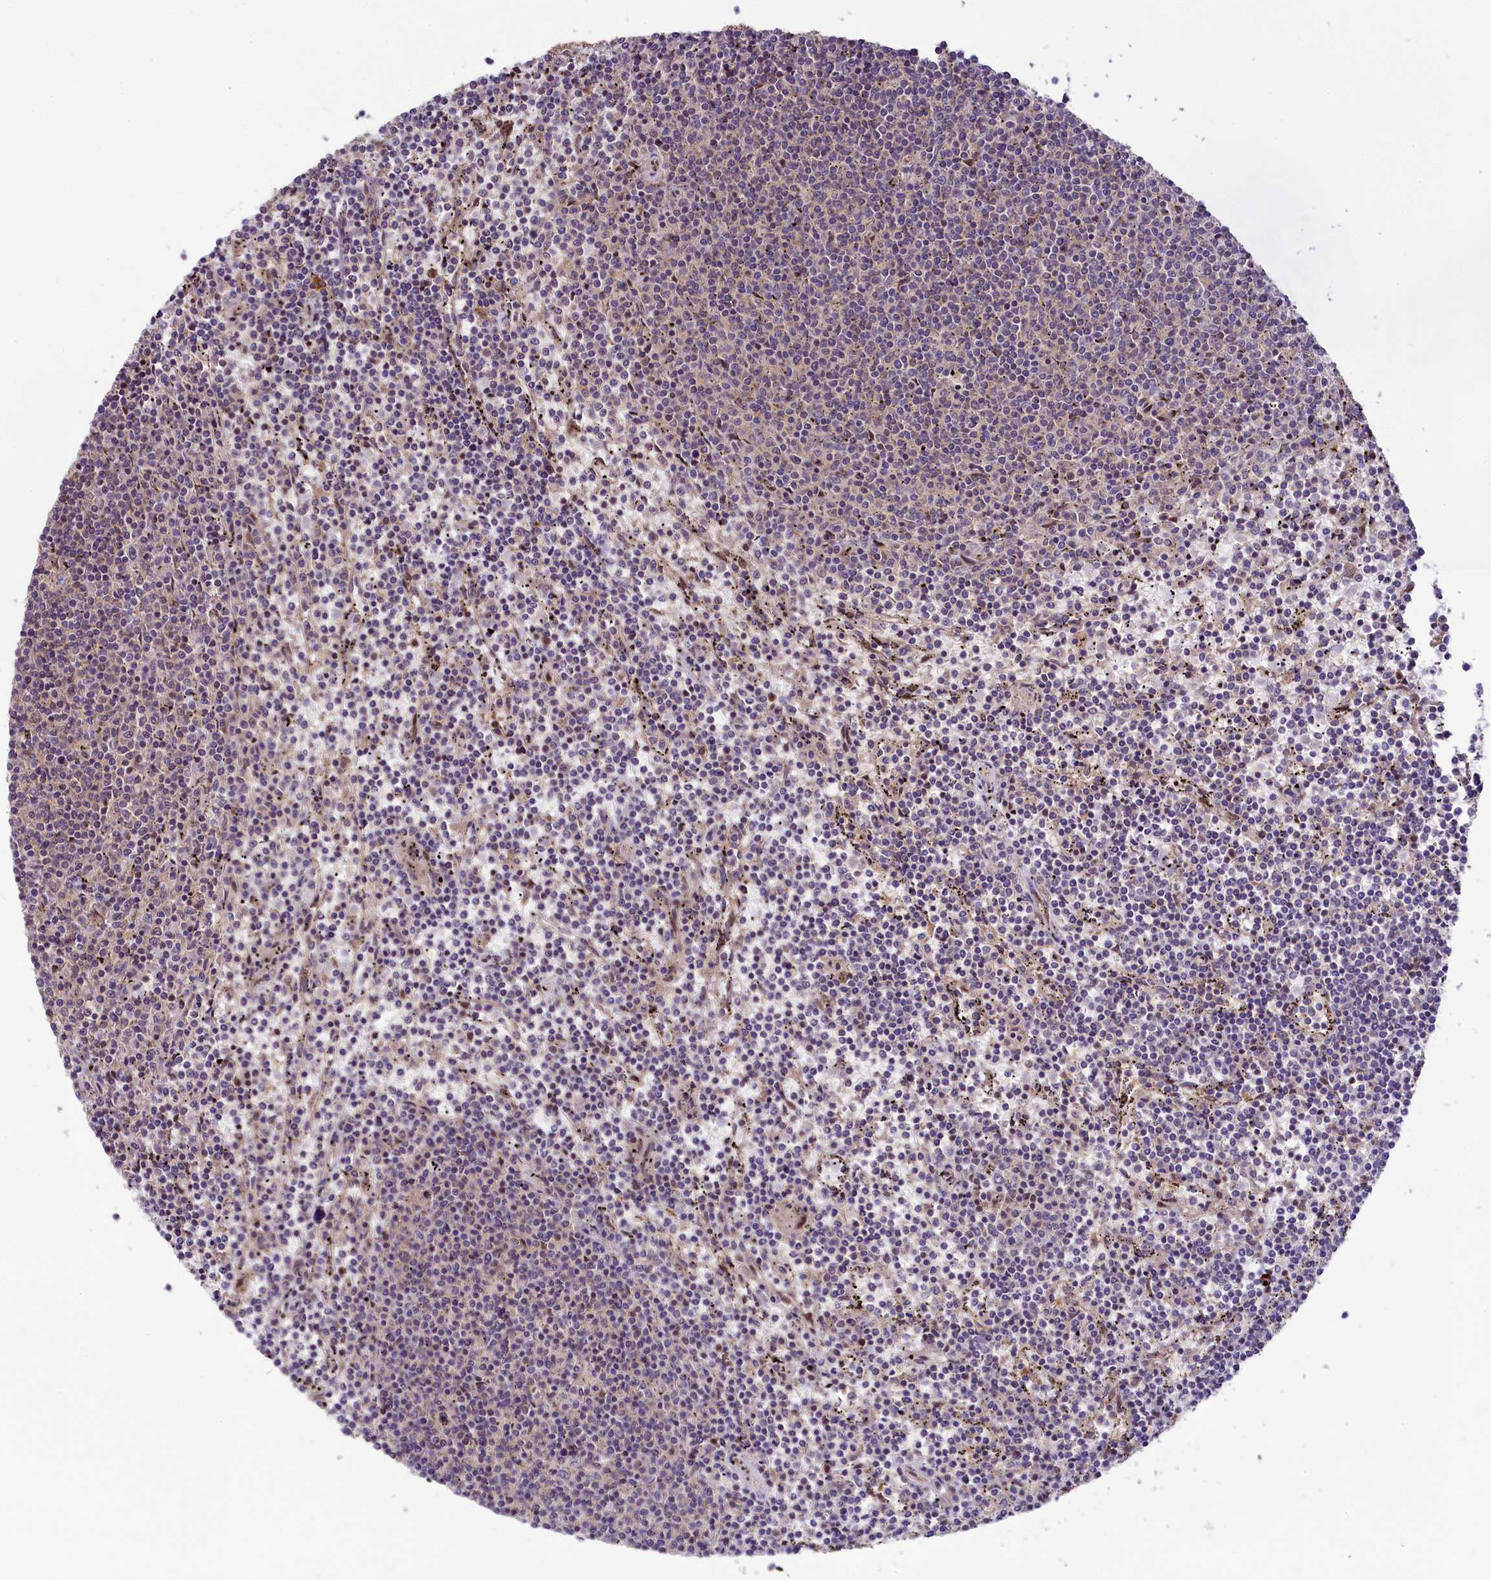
{"staining": {"intensity": "negative", "quantity": "none", "location": "none"}, "tissue": "lymphoma", "cell_type": "Tumor cells", "image_type": "cancer", "snomed": [{"axis": "morphology", "description": "Malignant lymphoma, non-Hodgkin's type, Low grade"}, {"axis": "topography", "description": "Spleen"}], "caption": "Micrograph shows no protein positivity in tumor cells of low-grade malignant lymphoma, non-Hodgkin's type tissue. (DAB immunohistochemistry (IHC) with hematoxylin counter stain).", "gene": "RIC8A", "patient": {"sex": "female", "age": 50}}